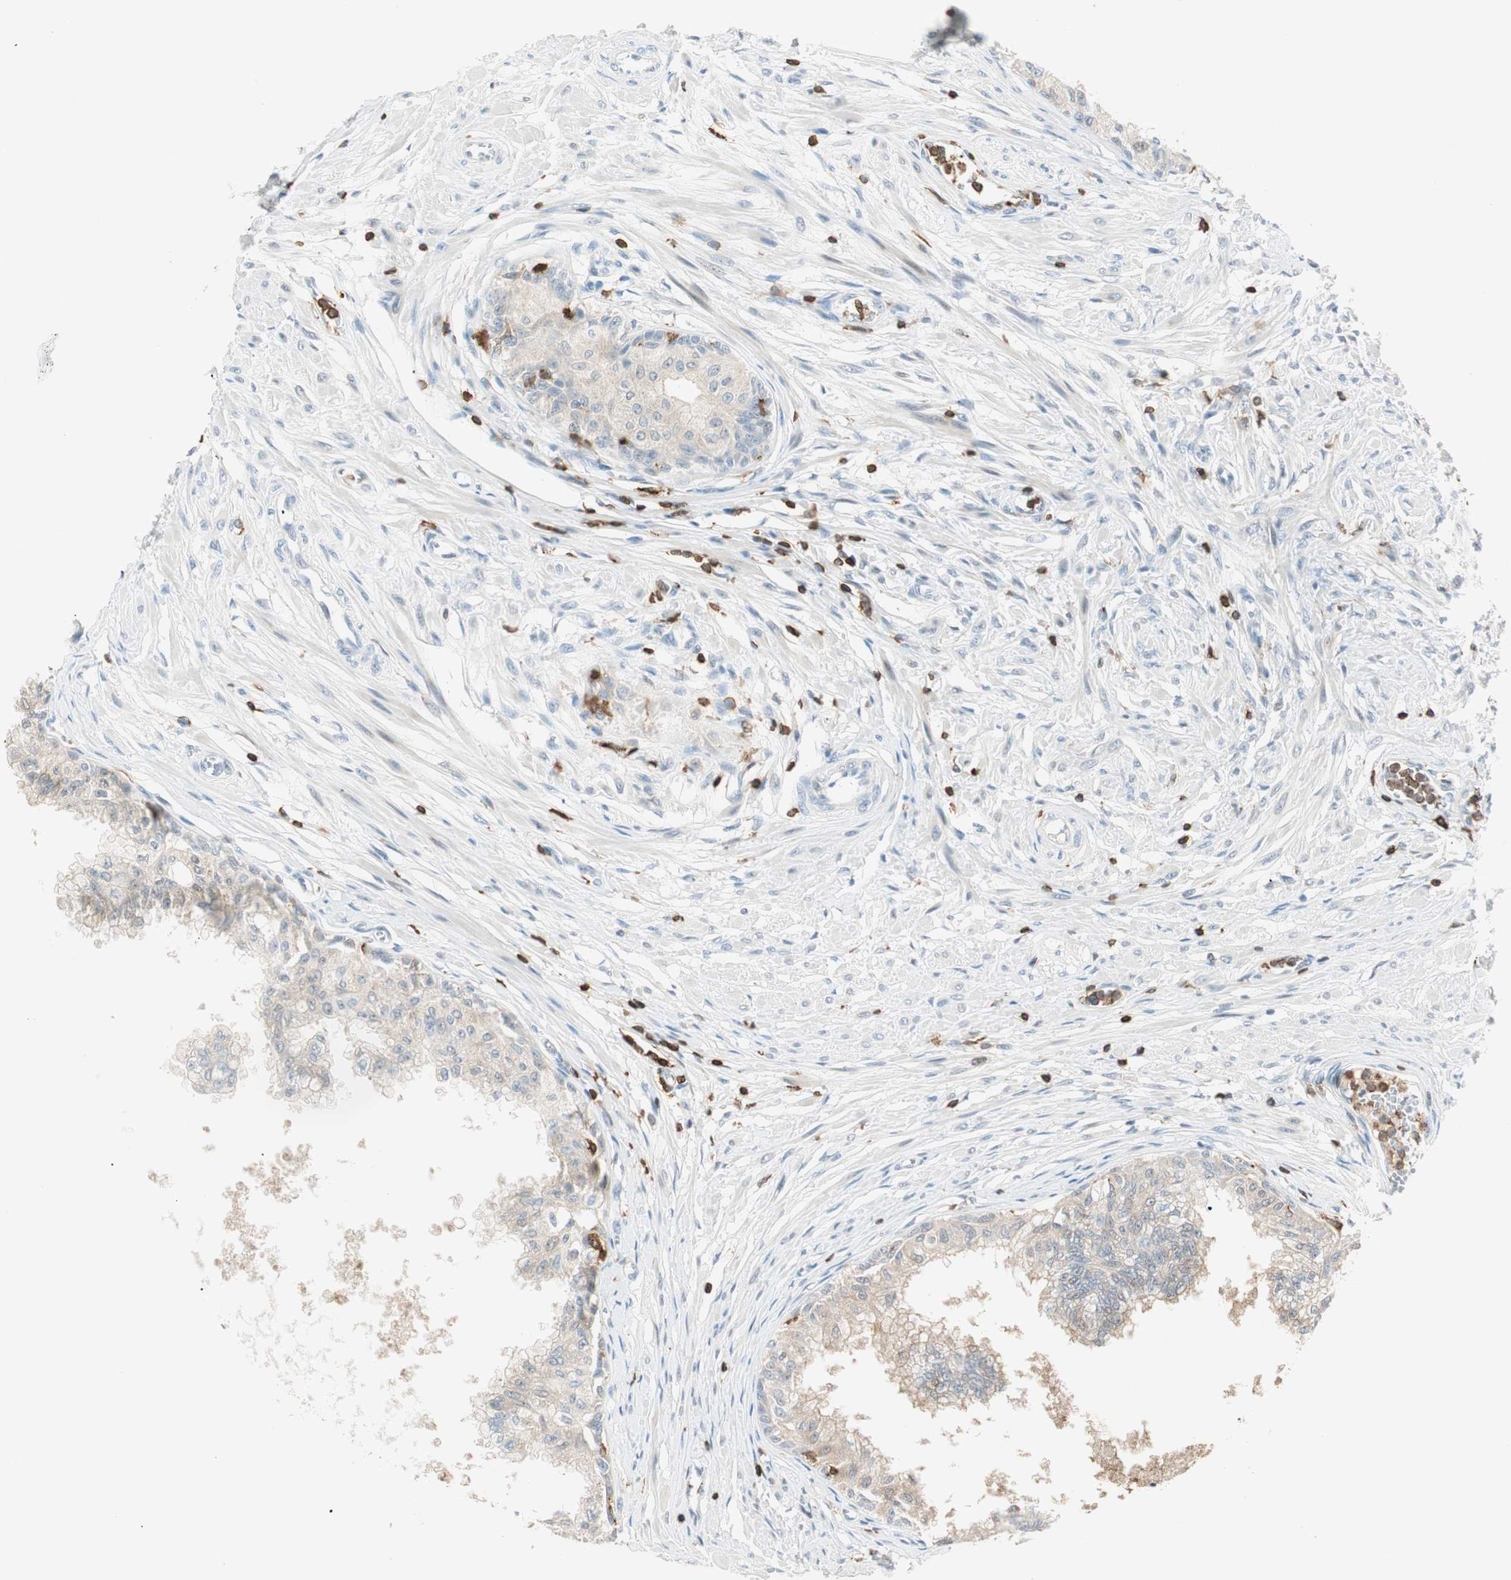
{"staining": {"intensity": "weak", "quantity": "25%-75%", "location": "cytoplasmic/membranous"}, "tissue": "prostate", "cell_type": "Glandular cells", "image_type": "normal", "snomed": [{"axis": "morphology", "description": "Normal tissue, NOS"}, {"axis": "topography", "description": "Prostate"}, {"axis": "topography", "description": "Seminal veicle"}], "caption": "A histopathology image of human prostate stained for a protein exhibits weak cytoplasmic/membranous brown staining in glandular cells.", "gene": "HPGD", "patient": {"sex": "male", "age": 60}}